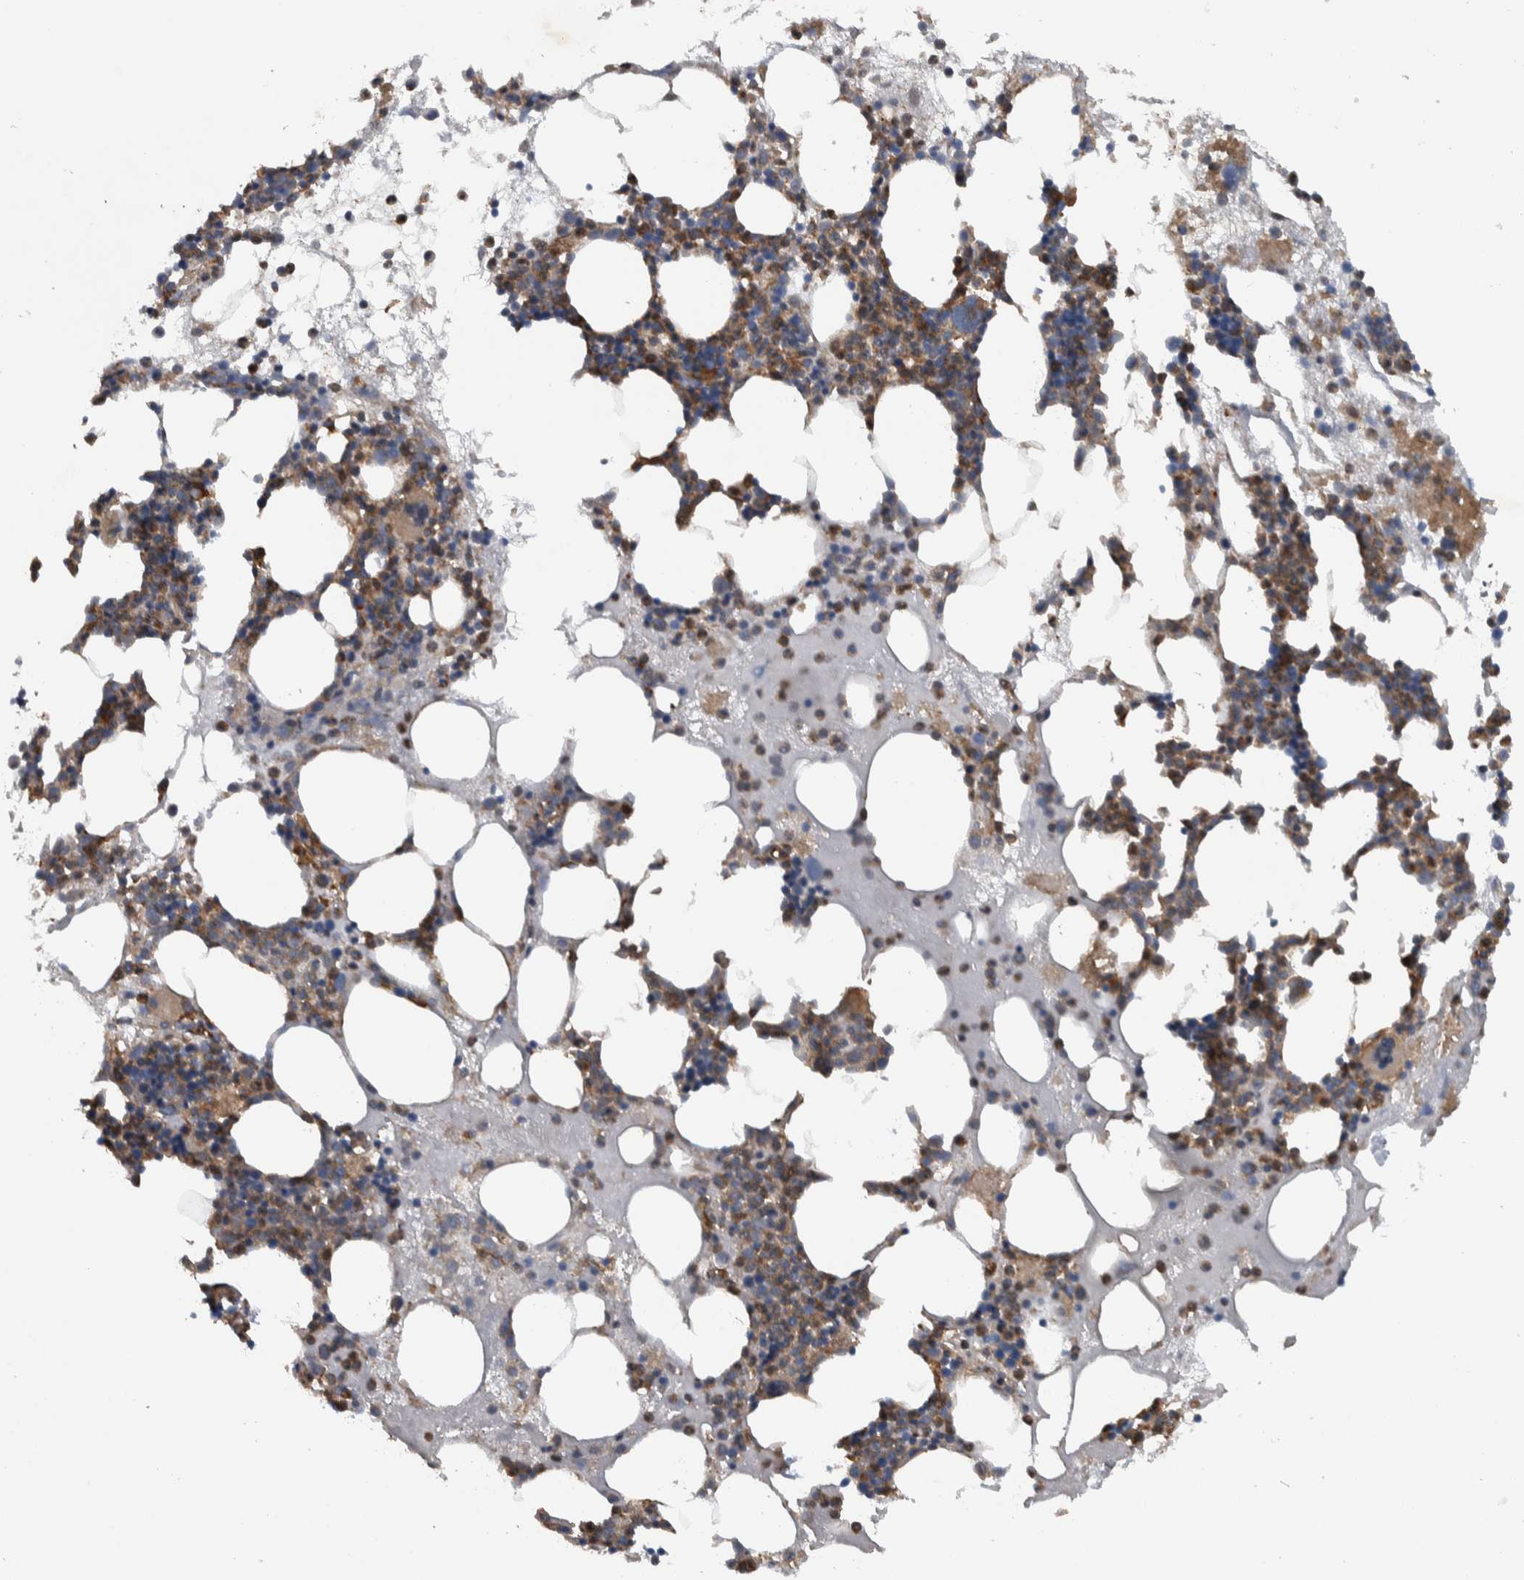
{"staining": {"intensity": "moderate", "quantity": "25%-75%", "location": "cytoplasmic/membranous"}, "tissue": "bone marrow", "cell_type": "Hematopoietic cells", "image_type": "normal", "snomed": [{"axis": "morphology", "description": "Normal tissue, NOS"}, {"axis": "morphology", "description": "Inflammation, NOS"}, {"axis": "topography", "description": "Bone marrow"}], "caption": "Protein analysis of unremarkable bone marrow reveals moderate cytoplasmic/membranous positivity in approximately 25%-75% of hematopoietic cells. Using DAB (brown) and hematoxylin (blue) stains, captured at high magnification using brightfield microscopy.", "gene": "NT5C2", "patient": {"sex": "female", "age": 81}}